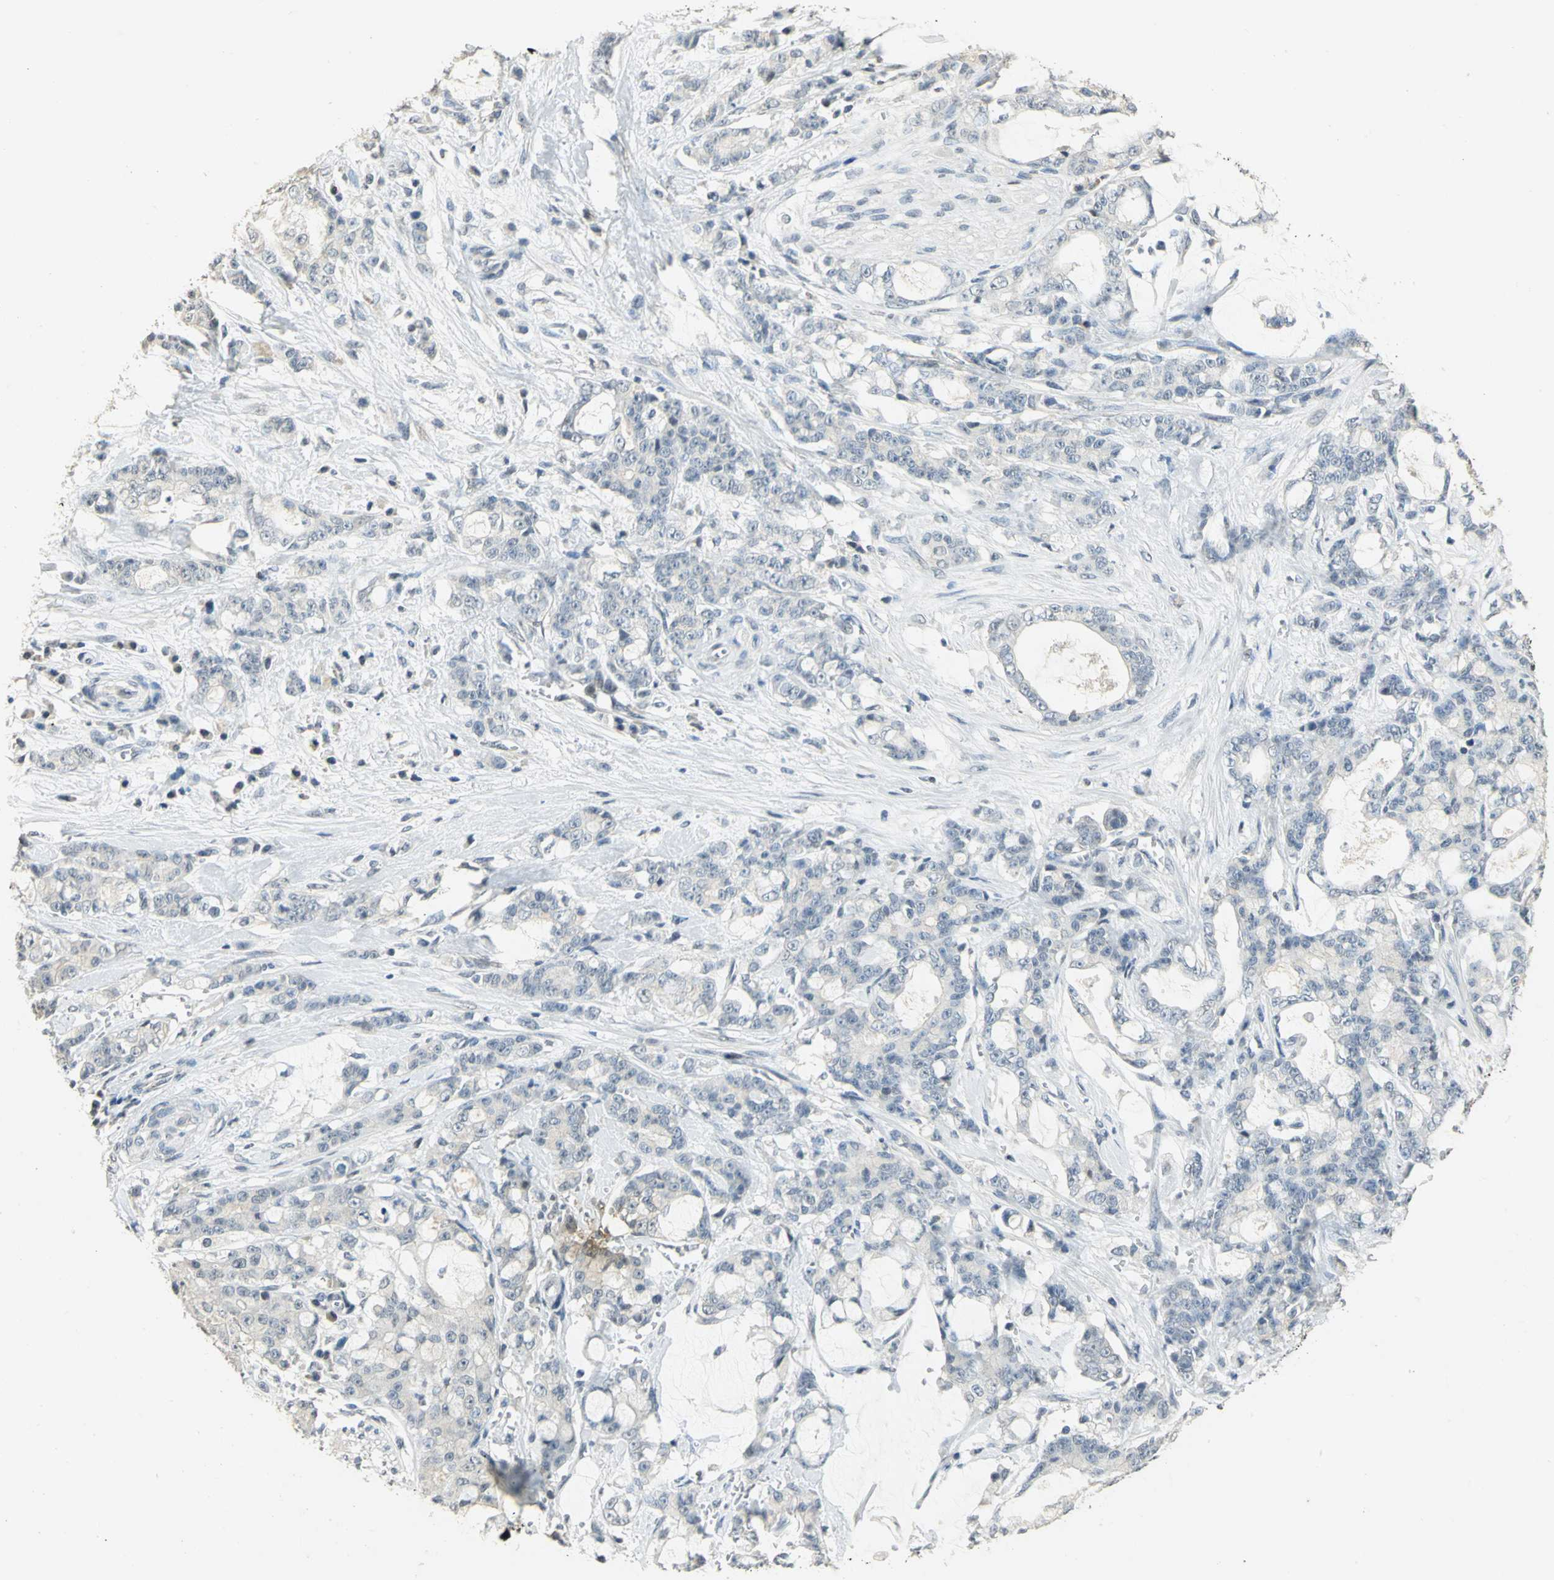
{"staining": {"intensity": "negative", "quantity": "none", "location": "none"}, "tissue": "pancreatic cancer", "cell_type": "Tumor cells", "image_type": "cancer", "snomed": [{"axis": "morphology", "description": "Adenocarcinoma, NOS"}, {"axis": "topography", "description": "Pancreas"}], "caption": "Protein analysis of pancreatic cancer displays no significant expression in tumor cells. Brightfield microscopy of immunohistochemistry stained with DAB (3,3'-diaminobenzidine) (brown) and hematoxylin (blue), captured at high magnification.", "gene": "DNAJB6", "patient": {"sex": "female", "age": 73}}